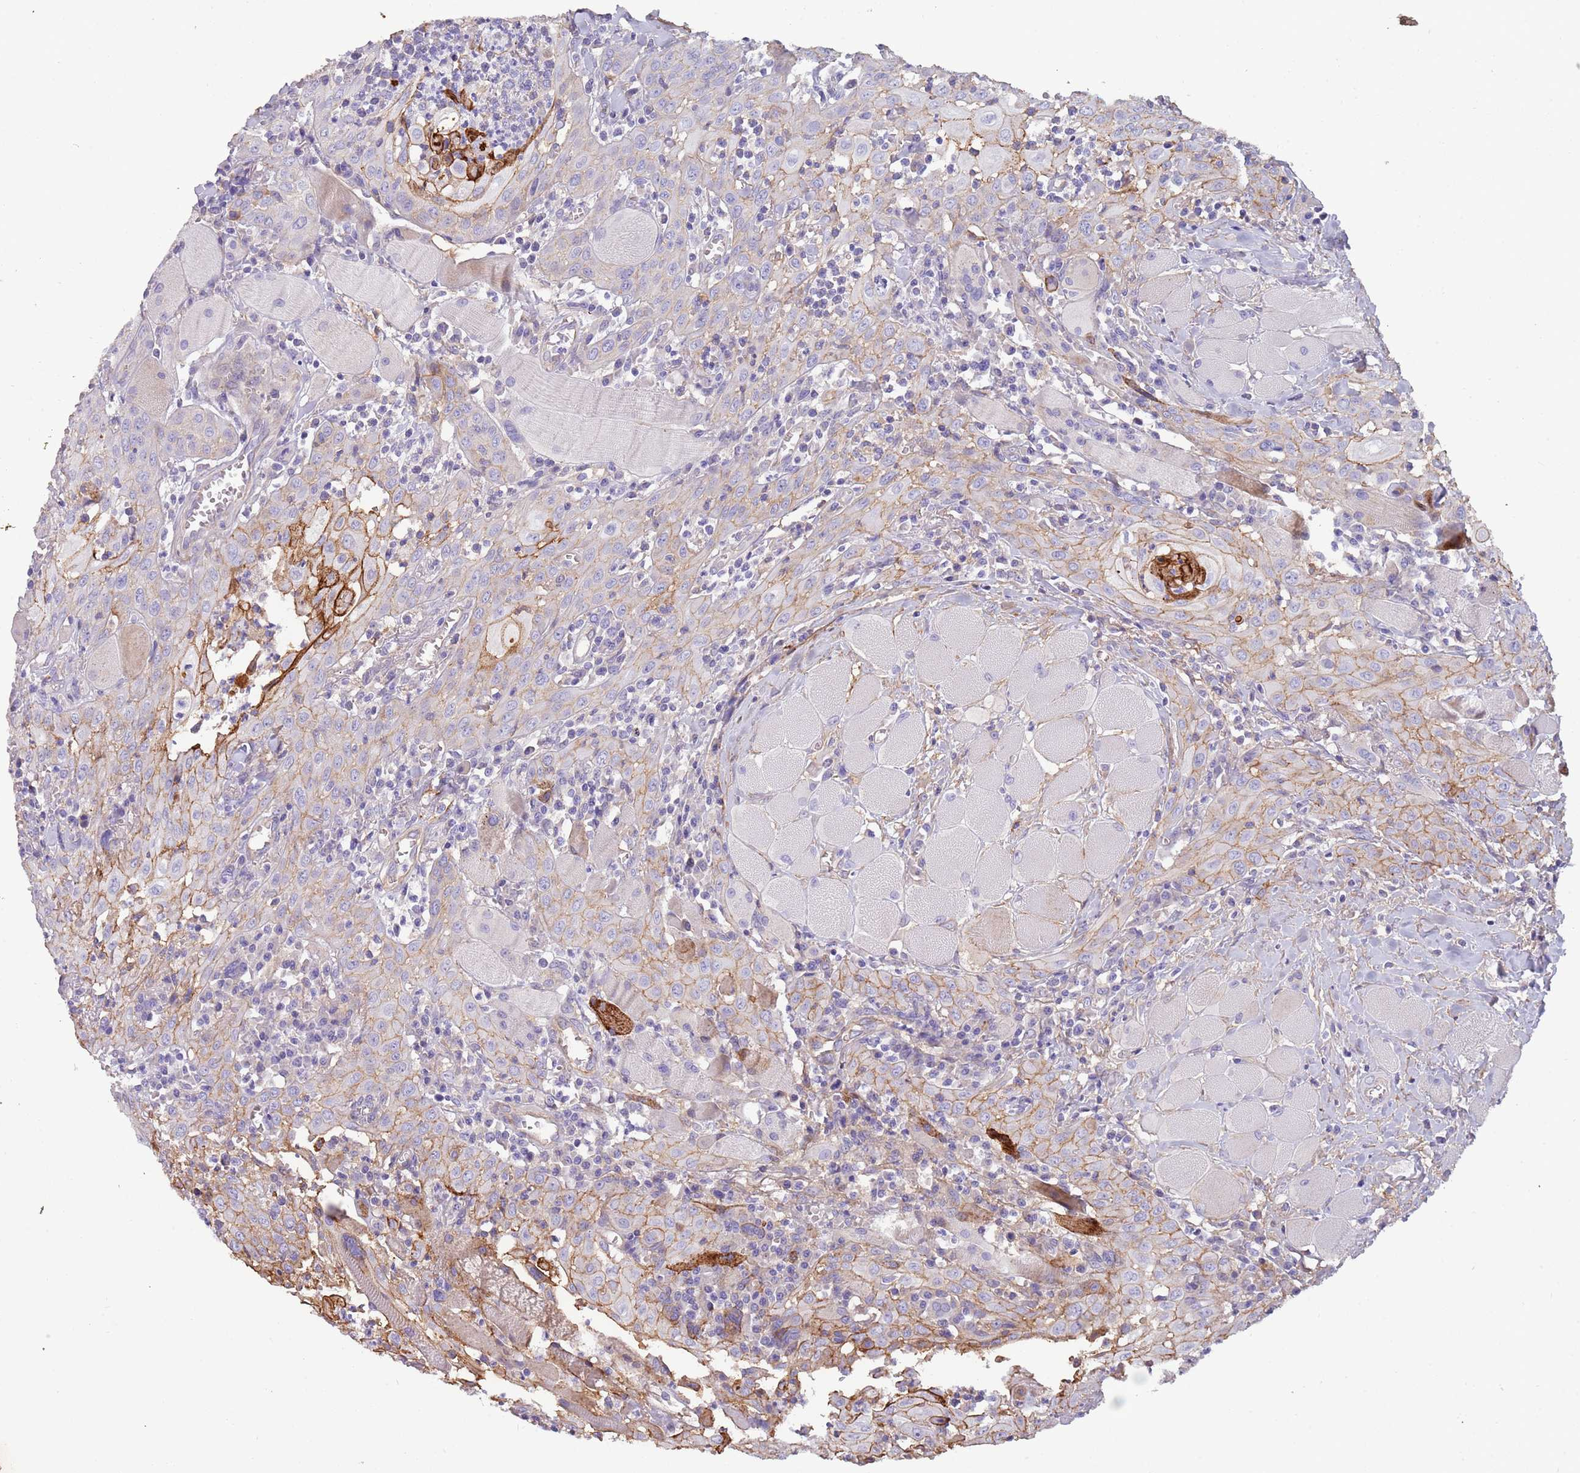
{"staining": {"intensity": "moderate", "quantity": "<25%", "location": "cytoplasmic/membranous"}, "tissue": "head and neck cancer", "cell_type": "Tumor cells", "image_type": "cancer", "snomed": [{"axis": "morphology", "description": "Squamous cell carcinoma, NOS"}, {"axis": "topography", "description": "Oral tissue"}, {"axis": "topography", "description": "Head-Neck"}], "caption": "Human head and neck cancer (squamous cell carcinoma) stained with a protein marker shows moderate staining in tumor cells.", "gene": "NBPF3", "patient": {"sex": "female", "age": 70}}